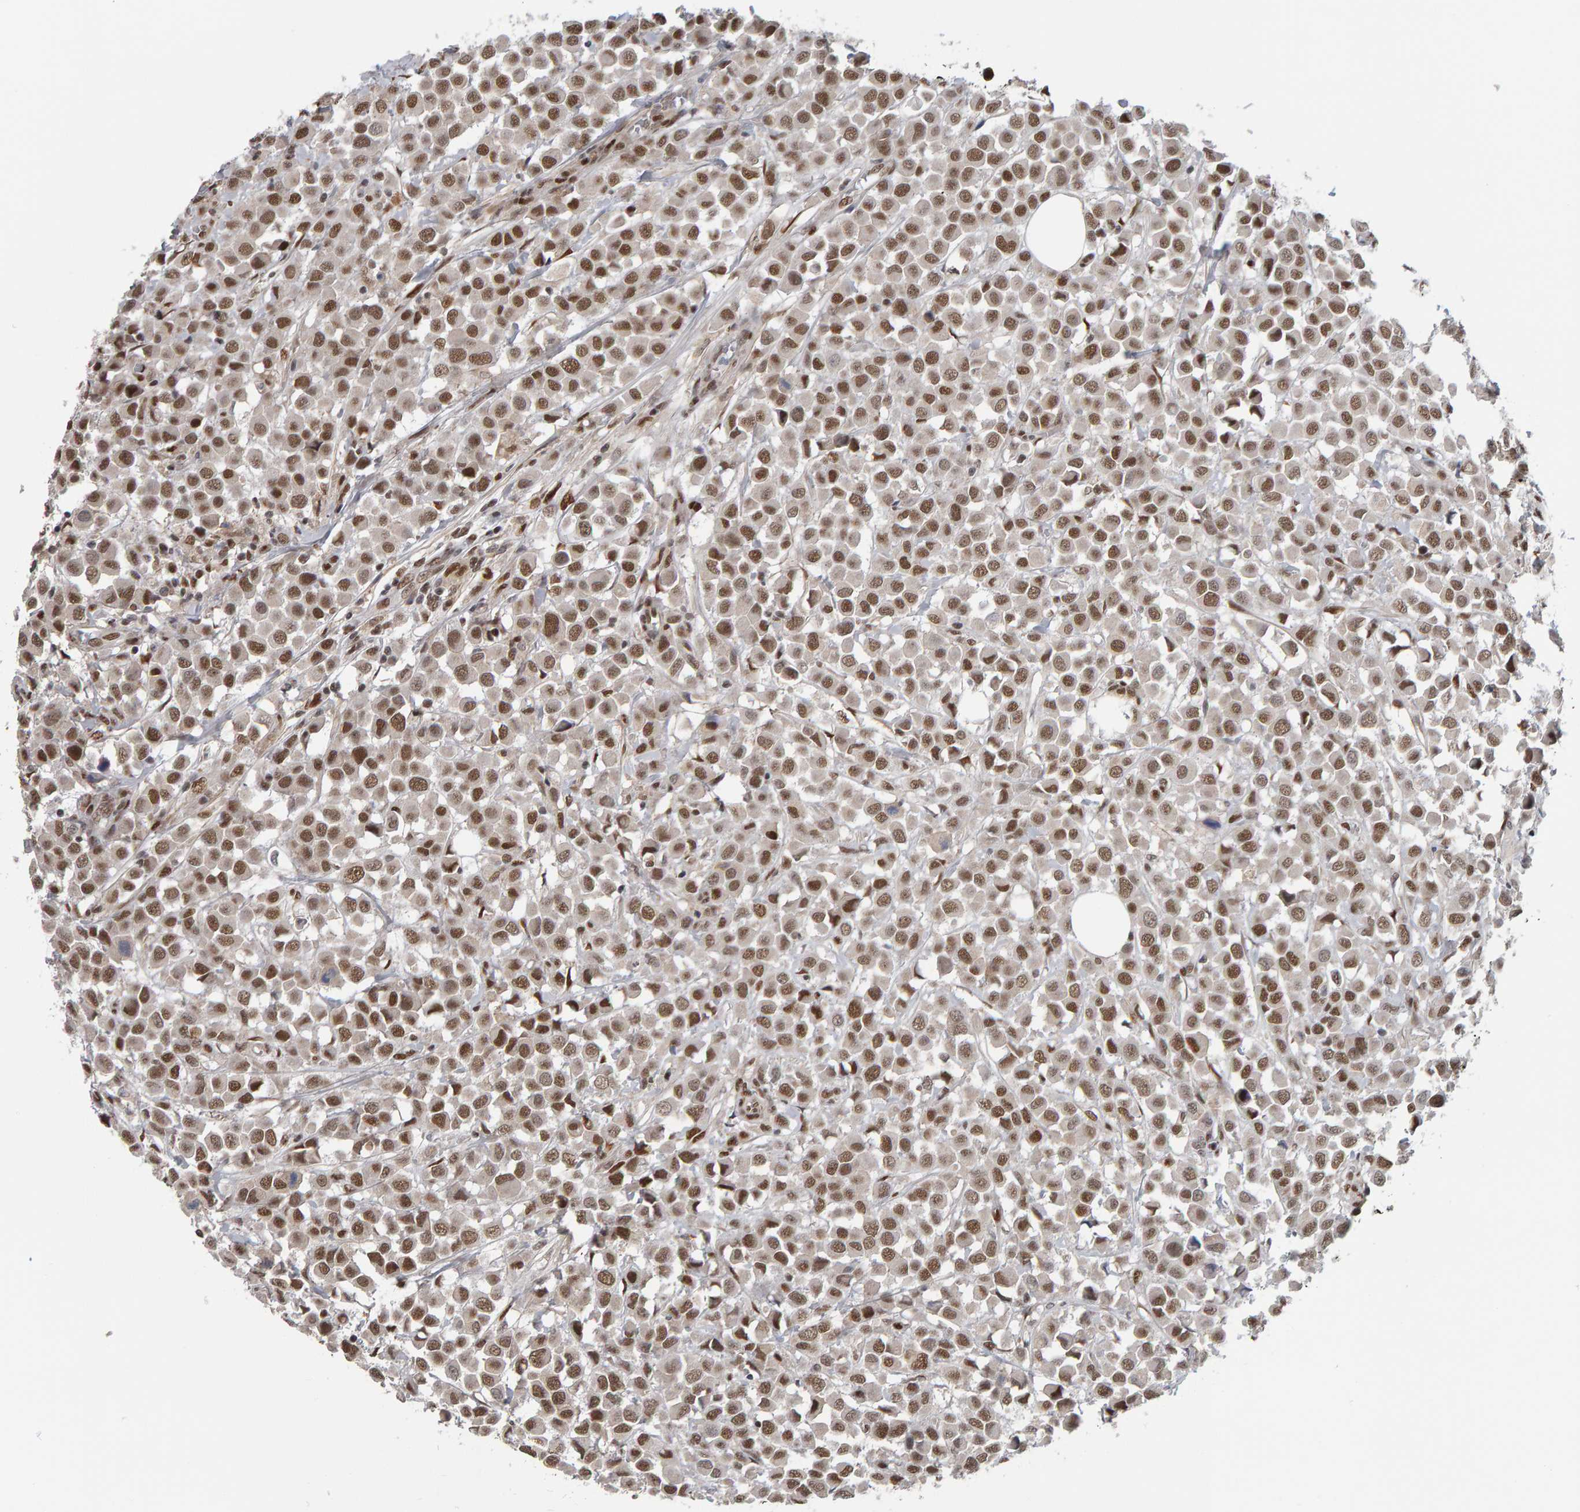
{"staining": {"intensity": "moderate", "quantity": ">75%", "location": "nuclear"}, "tissue": "breast cancer", "cell_type": "Tumor cells", "image_type": "cancer", "snomed": [{"axis": "morphology", "description": "Duct carcinoma"}, {"axis": "topography", "description": "Breast"}], "caption": "Tumor cells show medium levels of moderate nuclear positivity in approximately >75% of cells in human breast cancer (invasive ductal carcinoma).", "gene": "ATF7IP", "patient": {"sex": "female", "age": 61}}